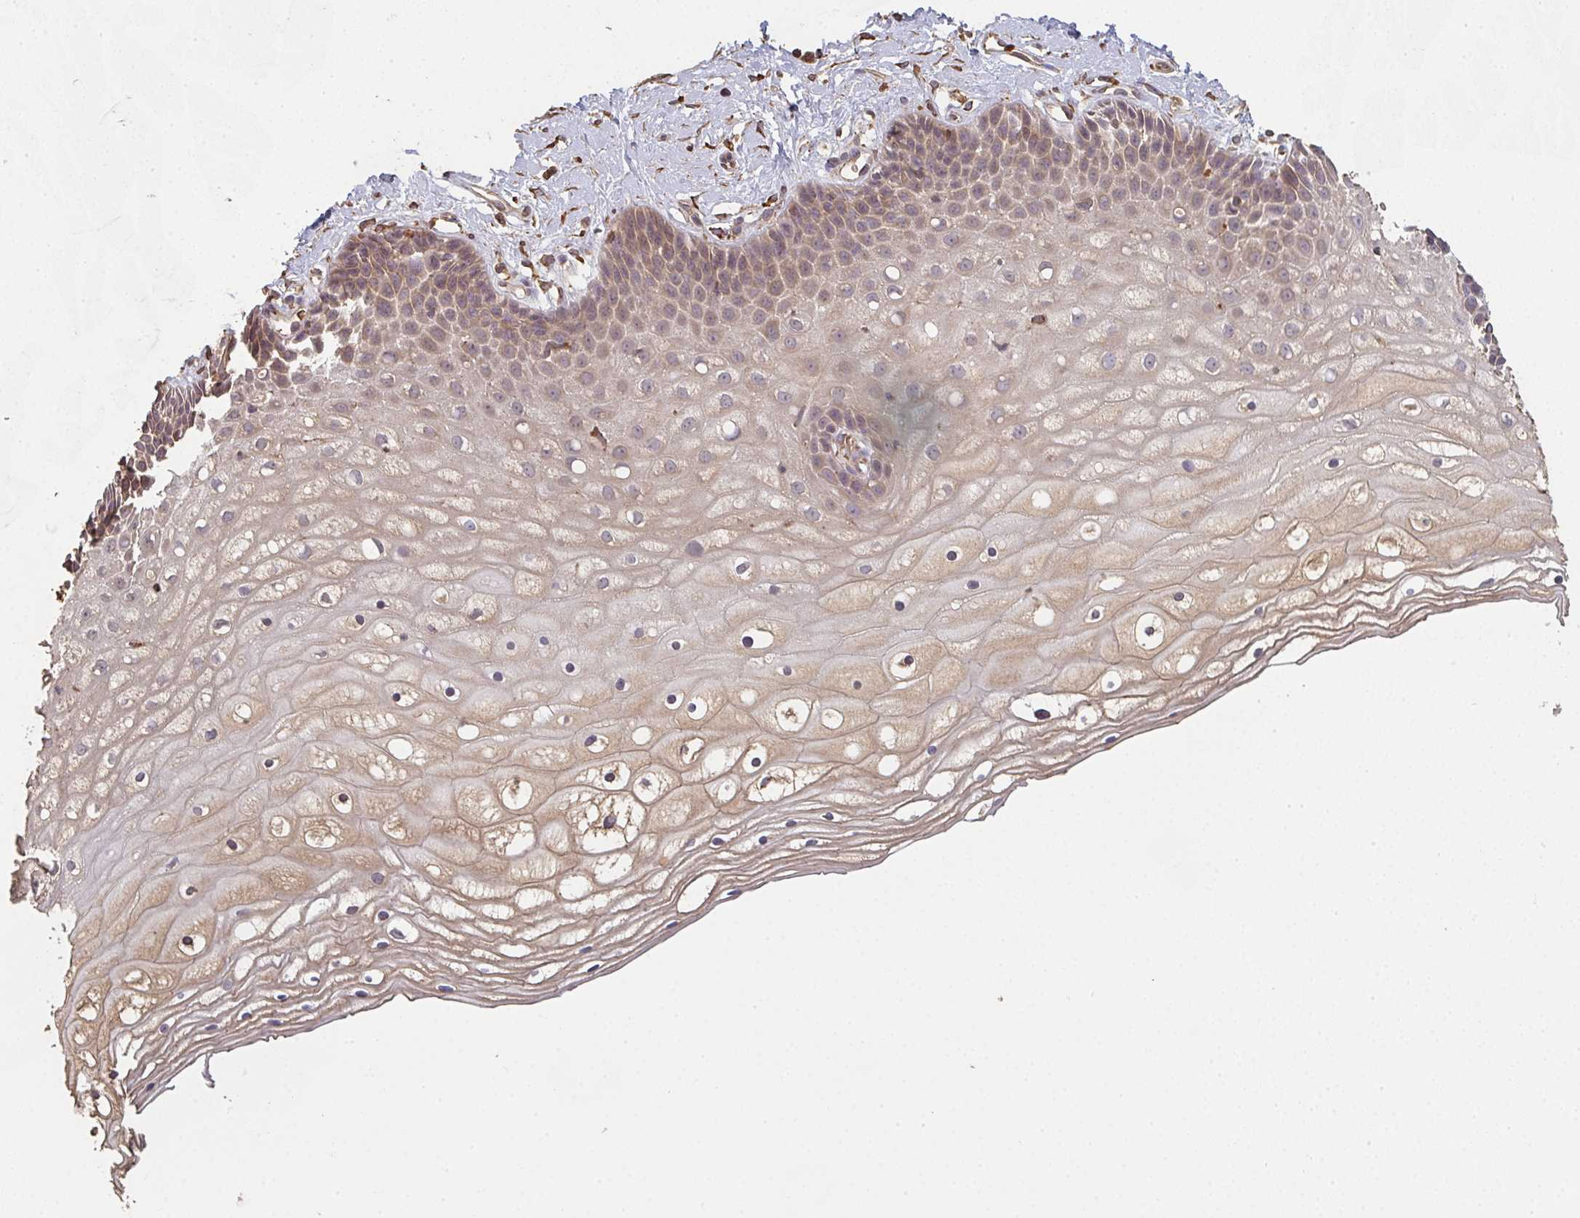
{"staining": {"intensity": "weak", "quantity": ">75%", "location": "cytoplasmic/membranous"}, "tissue": "cervix", "cell_type": "Glandular cells", "image_type": "normal", "snomed": [{"axis": "morphology", "description": "Normal tissue, NOS"}, {"axis": "topography", "description": "Cervix"}], "caption": "A low amount of weak cytoplasmic/membranous staining is appreciated in about >75% of glandular cells in benign cervix.", "gene": "POLG", "patient": {"sex": "female", "age": 36}}